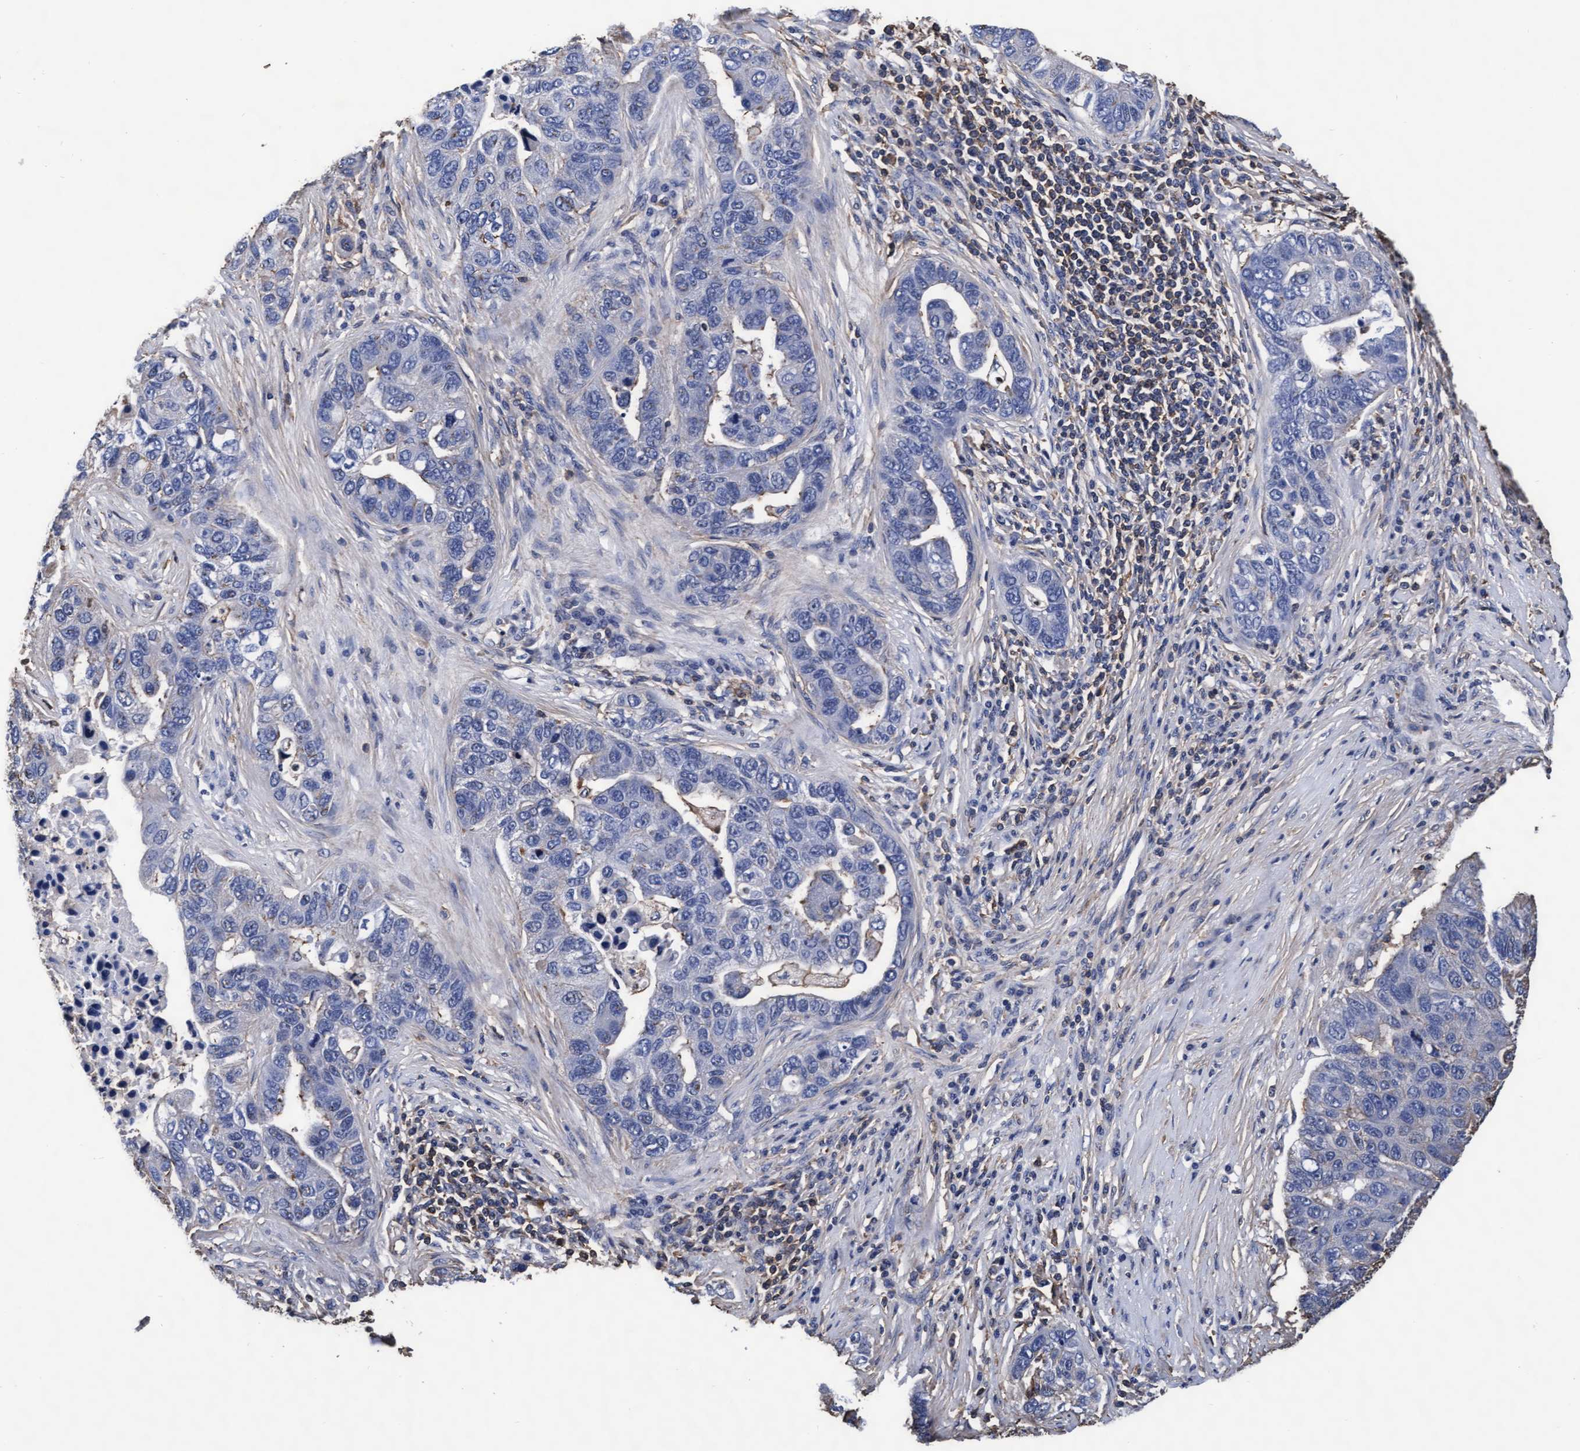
{"staining": {"intensity": "negative", "quantity": "none", "location": "none"}, "tissue": "pancreatic cancer", "cell_type": "Tumor cells", "image_type": "cancer", "snomed": [{"axis": "morphology", "description": "Adenocarcinoma, NOS"}, {"axis": "topography", "description": "Pancreas"}], "caption": "Tumor cells are negative for brown protein staining in pancreatic adenocarcinoma.", "gene": "GRHPR", "patient": {"sex": "female", "age": 61}}